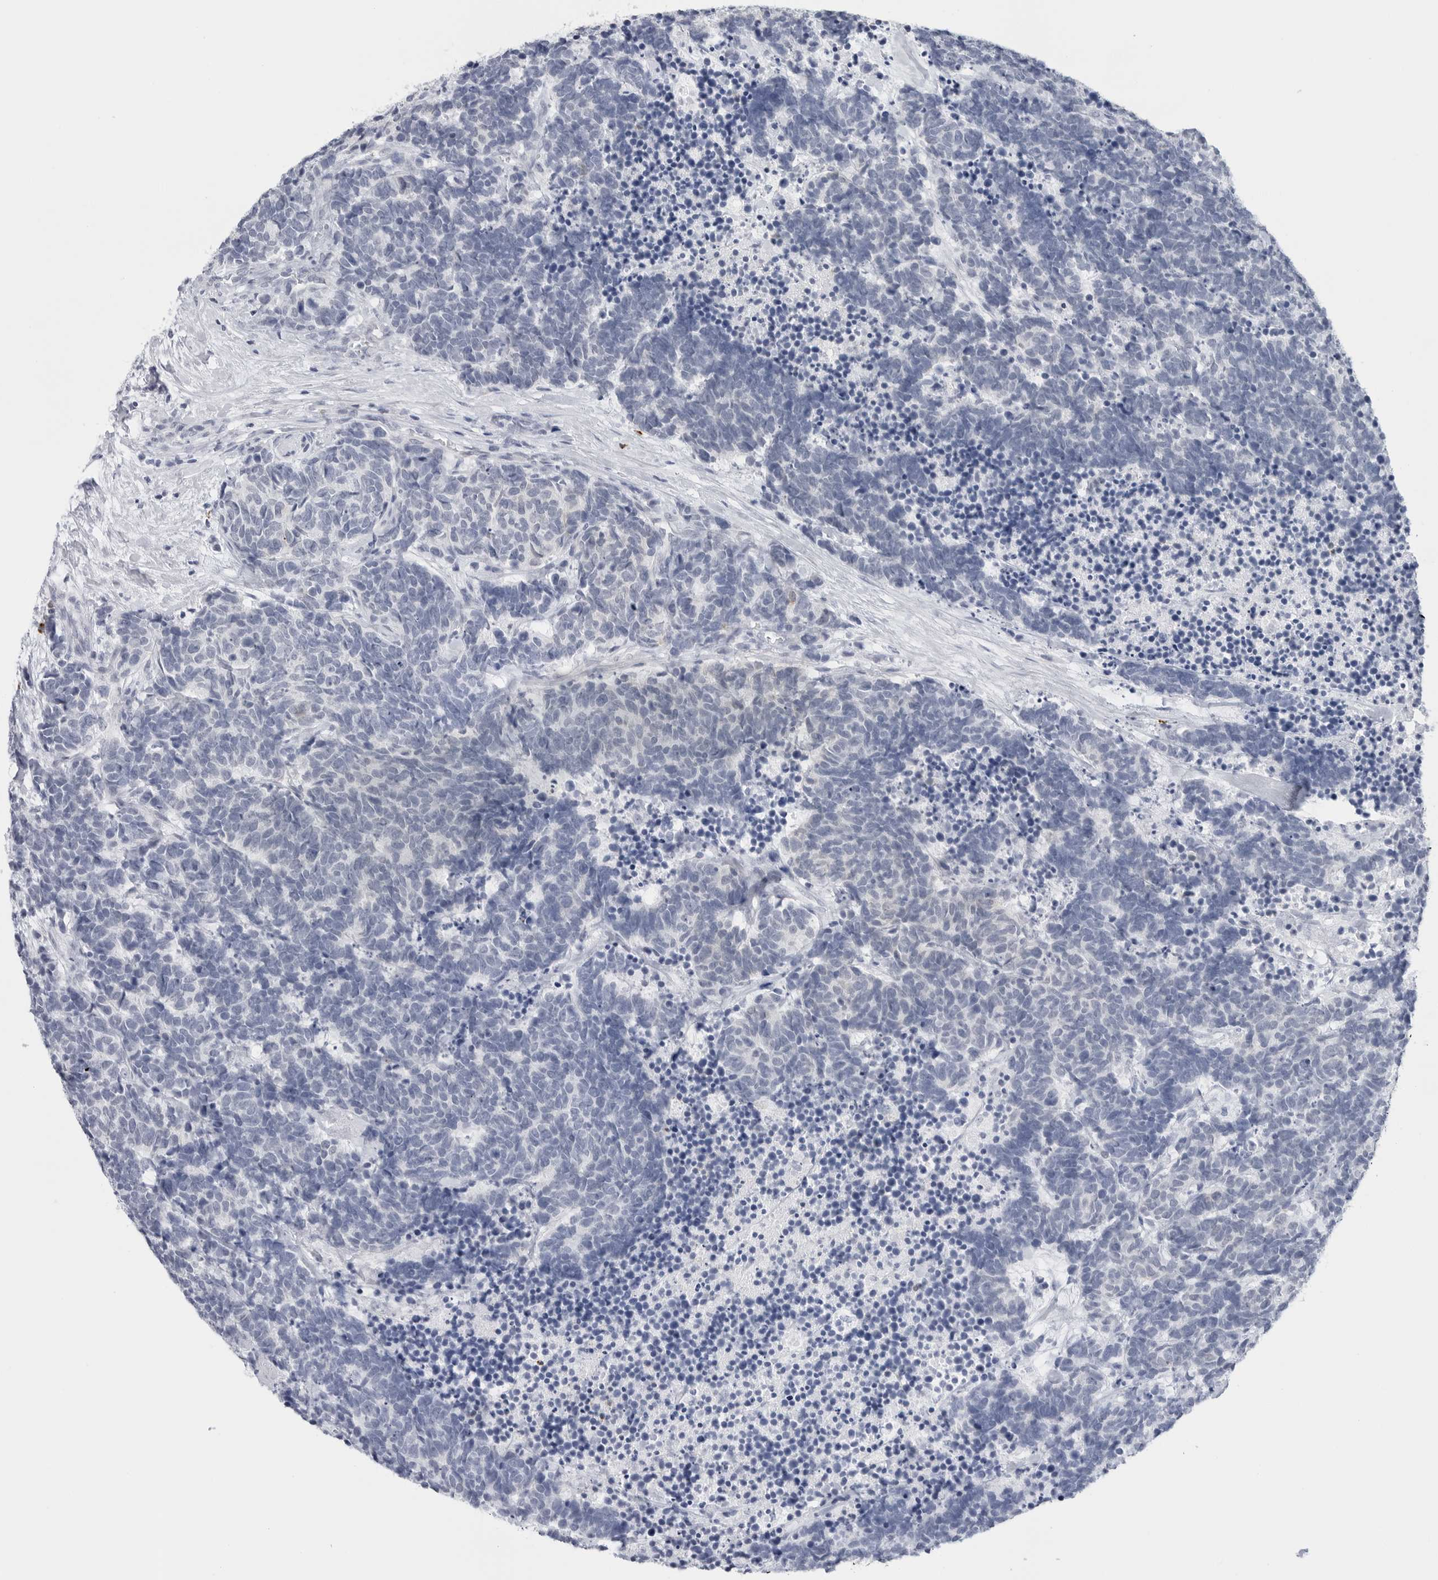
{"staining": {"intensity": "negative", "quantity": "none", "location": "none"}, "tissue": "carcinoid", "cell_type": "Tumor cells", "image_type": "cancer", "snomed": [{"axis": "morphology", "description": "Carcinoma, NOS"}, {"axis": "morphology", "description": "Carcinoid, malignant, NOS"}, {"axis": "topography", "description": "Urinary bladder"}], "caption": "Immunohistochemistry (IHC) of human carcinoid reveals no positivity in tumor cells.", "gene": "HSPB7", "patient": {"sex": "male", "age": 57}}